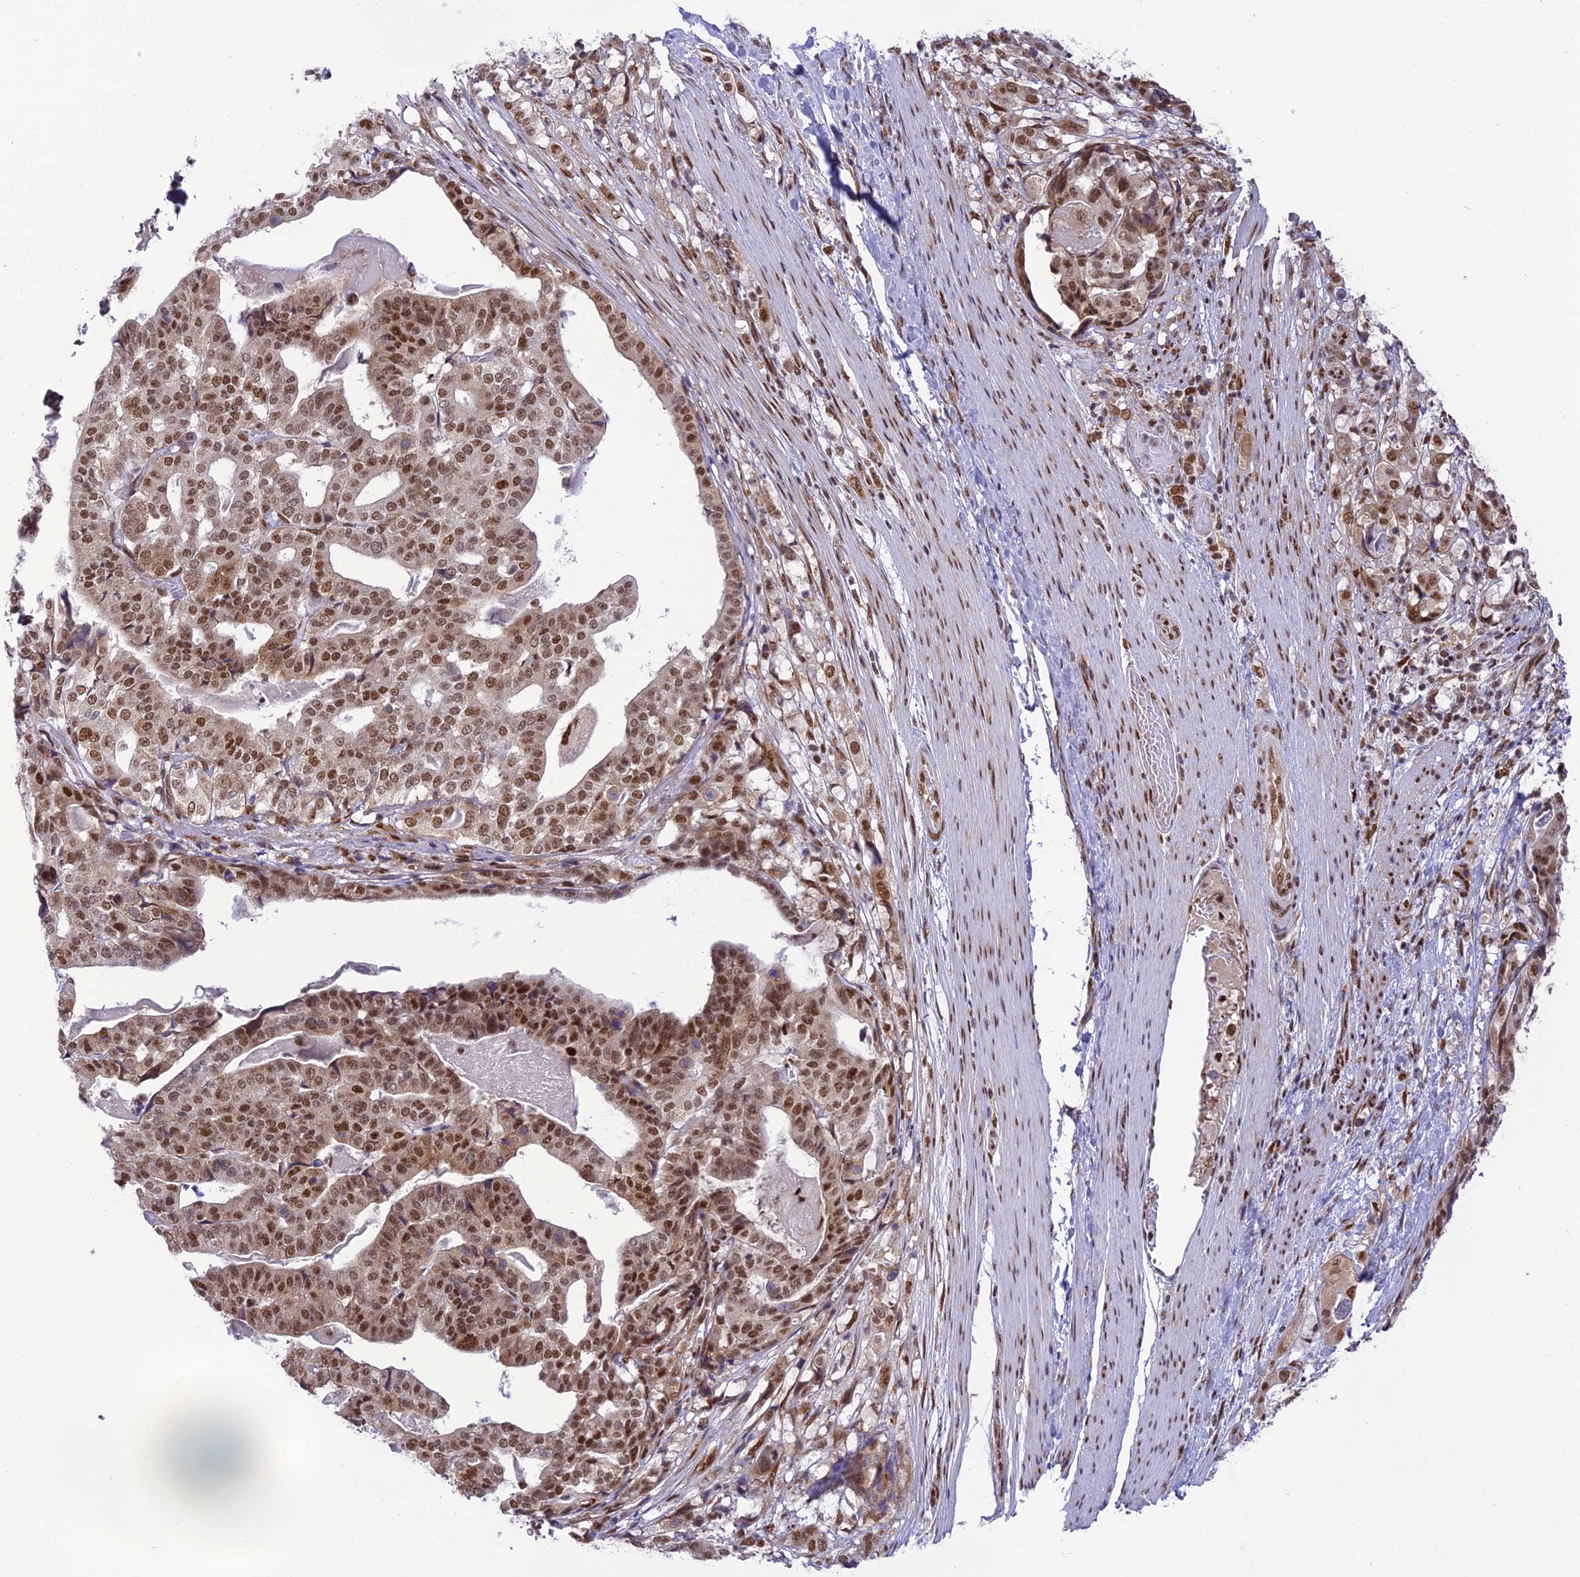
{"staining": {"intensity": "moderate", "quantity": ">75%", "location": "nuclear"}, "tissue": "stomach cancer", "cell_type": "Tumor cells", "image_type": "cancer", "snomed": [{"axis": "morphology", "description": "Adenocarcinoma, NOS"}, {"axis": "topography", "description": "Stomach"}], "caption": "A brown stain shows moderate nuclear staining of a protein in human stomach adenocarcinoma tumor cells.", "gene": "DDX1", "patient": {"sex": "male", "age": 48}}